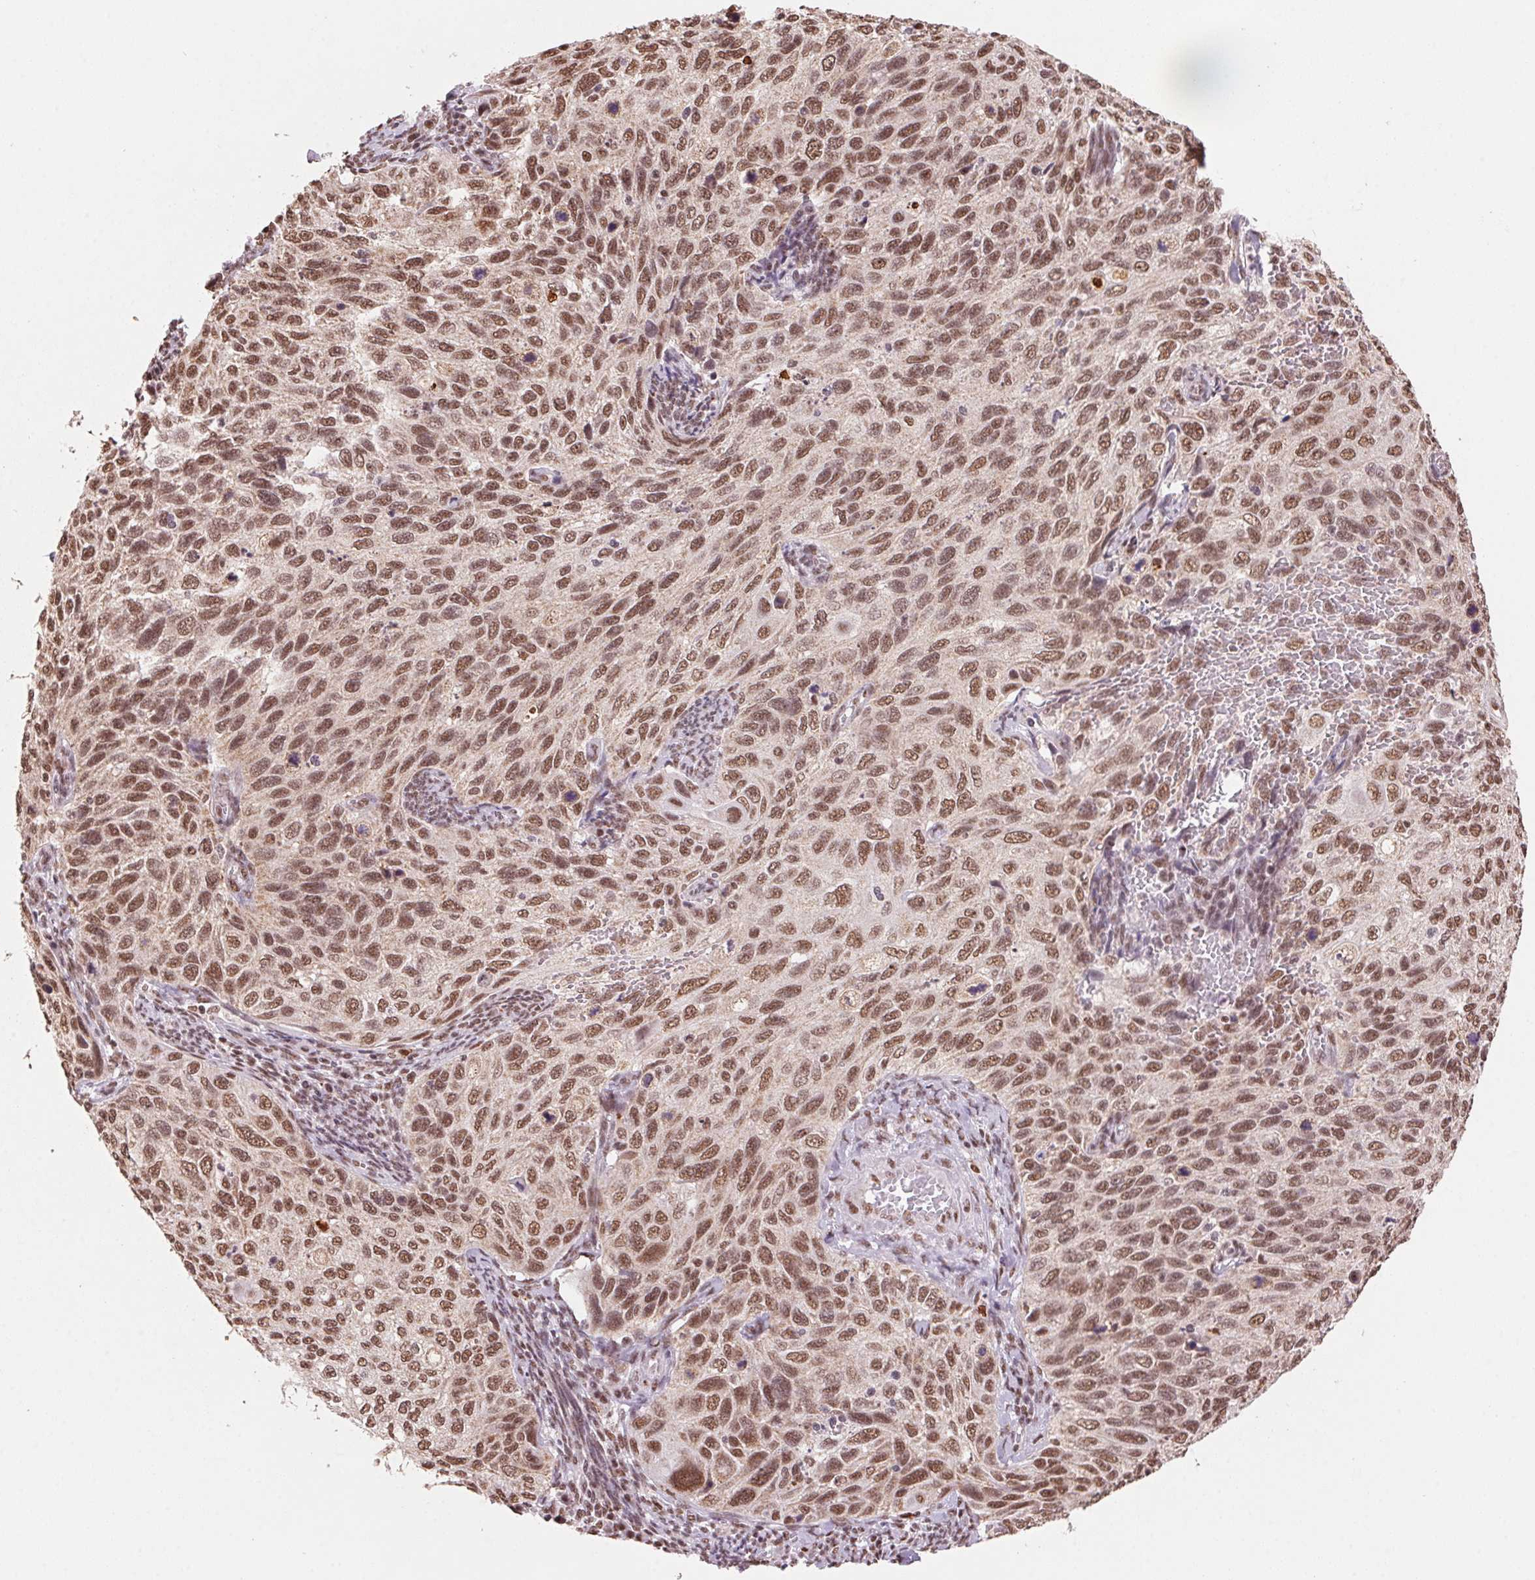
{"staining": {"intensity": "moderate", "quantity": ">75%", "location": "nuclear"}, "tissue": "cervical cancer", "cell_type": "Tumor cells", "image_type": "cancer", "snomed": [{"axis": "morphology", "description": "Squamous cell carcinoma, NOS"}, {"axis": "topography", "description": "Cervix"}], "caption": "Tumor cells reveal medium levels of moderate nuclear staining in about >75% of cells in human squamous cell carcinoma (cervical).", "gene": "SNRPG", "patient": {"sex": "female", "age": 70}}